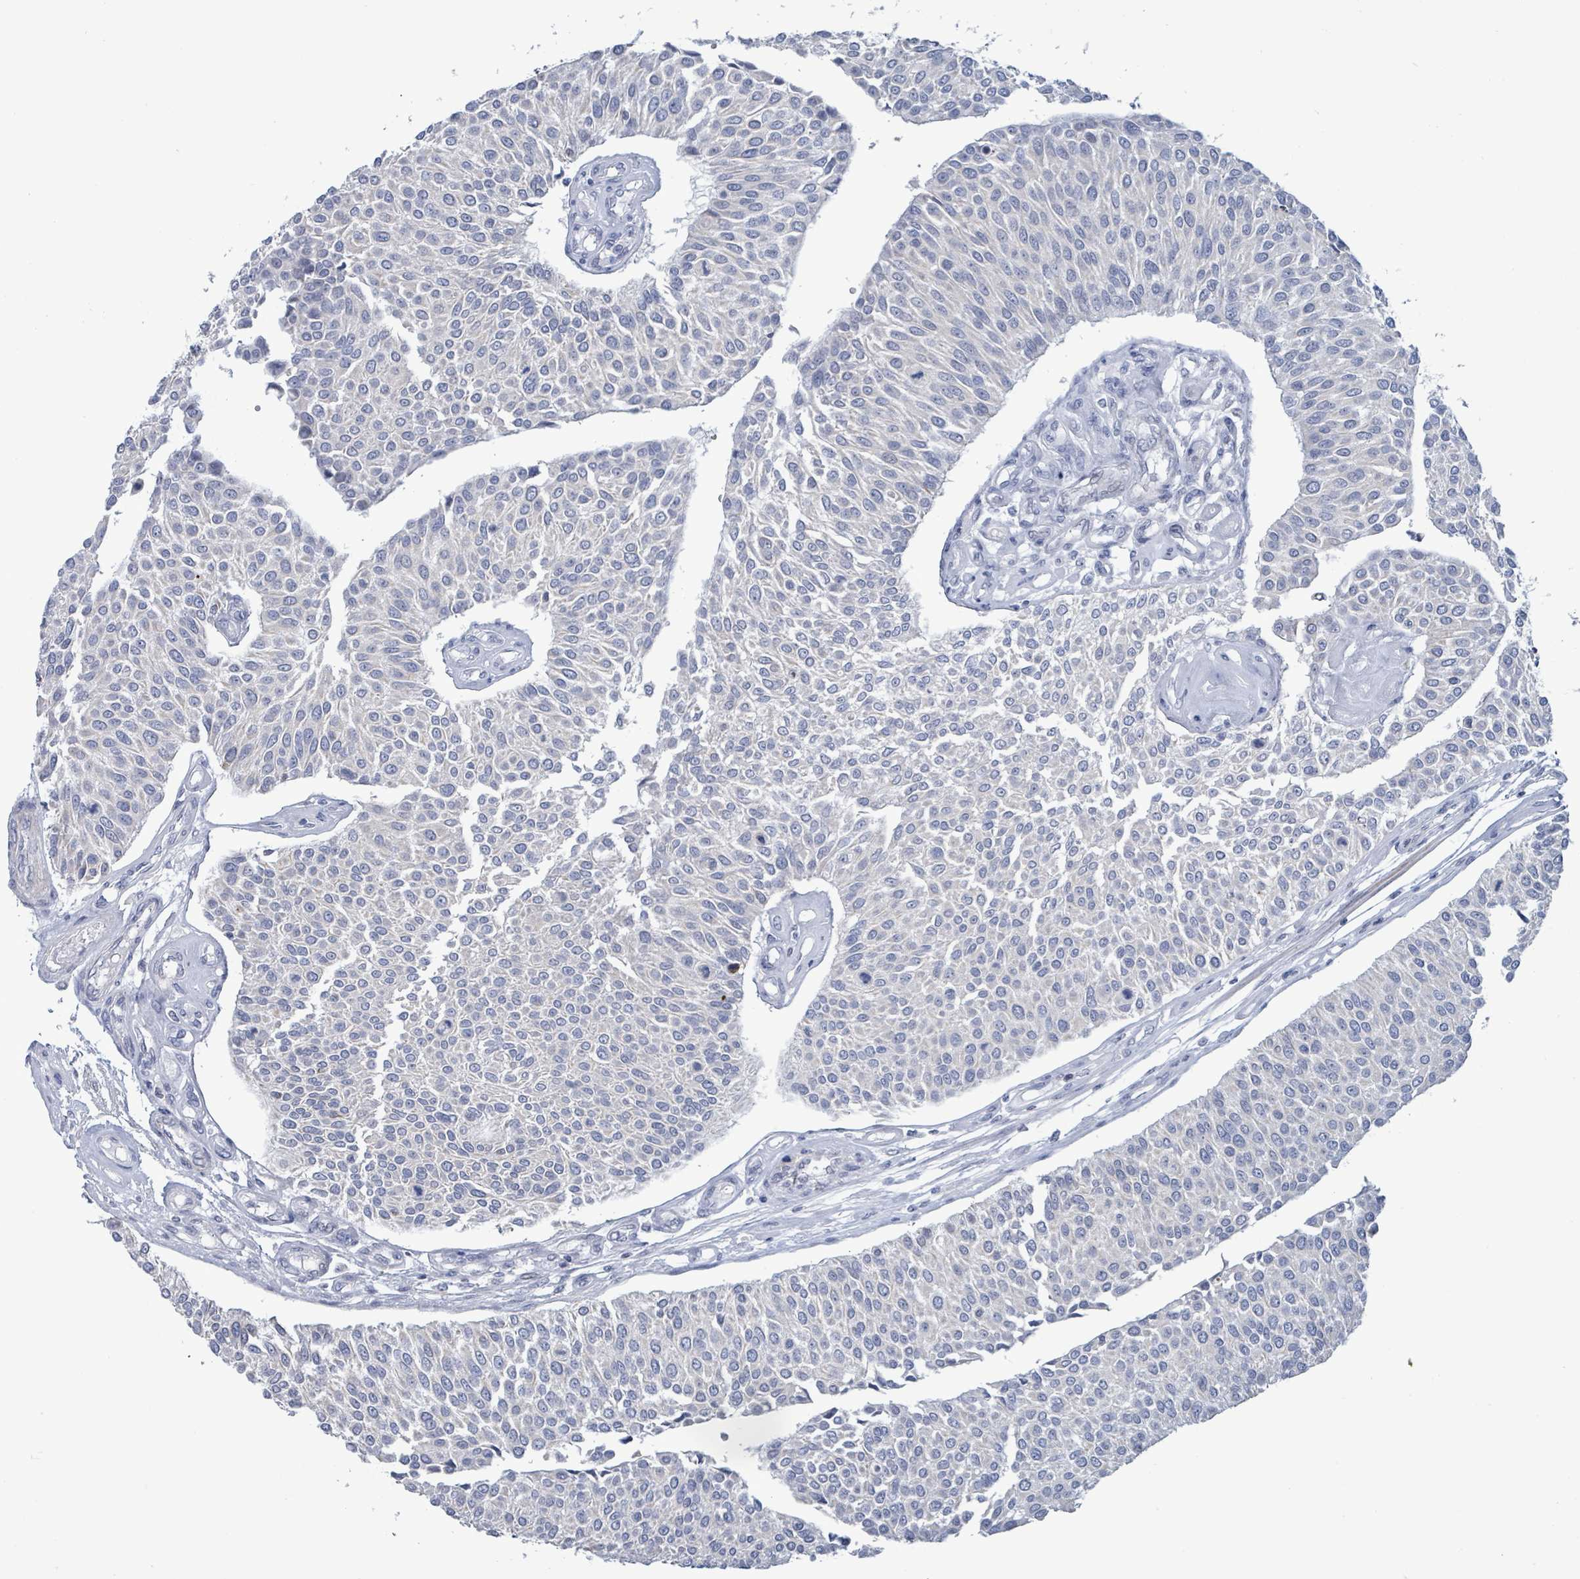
{"staining": {"intensity": "negative", "quantity": "none", "location": "none"}, "tissue": "urothelial cancer", "cell_type": "Tumor cells", "image_type": "cancer", "snomed": [{"axis": "morphology", "description": "Urothelial carcinoma, NOS"}, {"axis": "topography", "description": "Urinary bladder"}], "caption": "The image exhibits no significant expression in tumor cells of urothelial cancer. (DAB (3,3'-diaminobenzidine) immunohistochemistry (IHC) with hematoxylin counter stain).", "gene": "NTN3", "patient": {"sex": "male", "age": 55}}